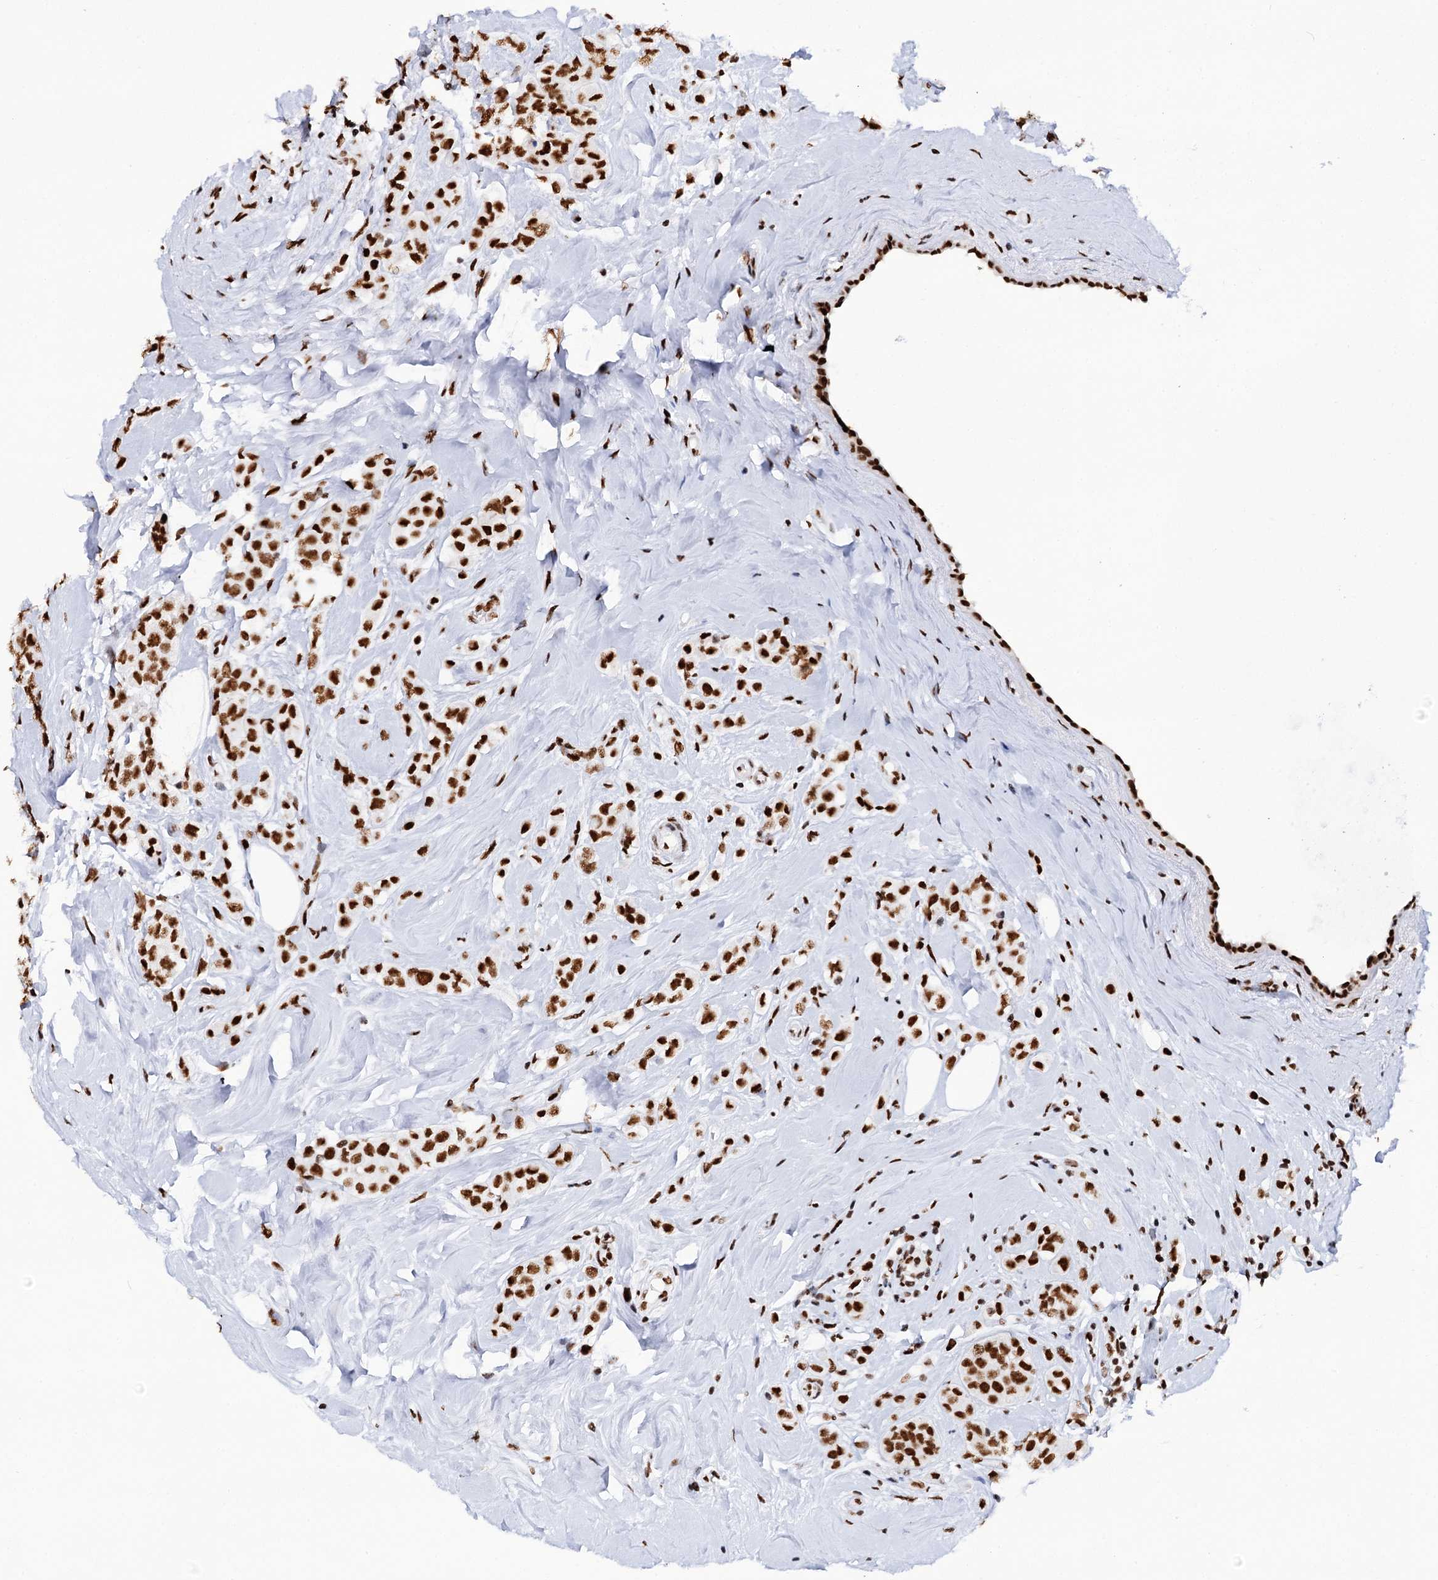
{"staining": {"intensity": "strong", "quantity": ">75%", "location": "nuclear"}, "tissue": "breast cancer", "cell_type": "Tumor cells", "image_type": "cancer", "snomed": [{"axis": "morphology", "description": "Lobular carcinoma"}, {"axis": "topography", "description": "Breast"}], "caption": "Immunohistochemical staining of human breast cancer (lobular carcinoma) reveals high levels of strong nuclear staining in about >75% of tumor cells.", "gene": "MATR3", "patient": {"sex": "female", "age": 47}}